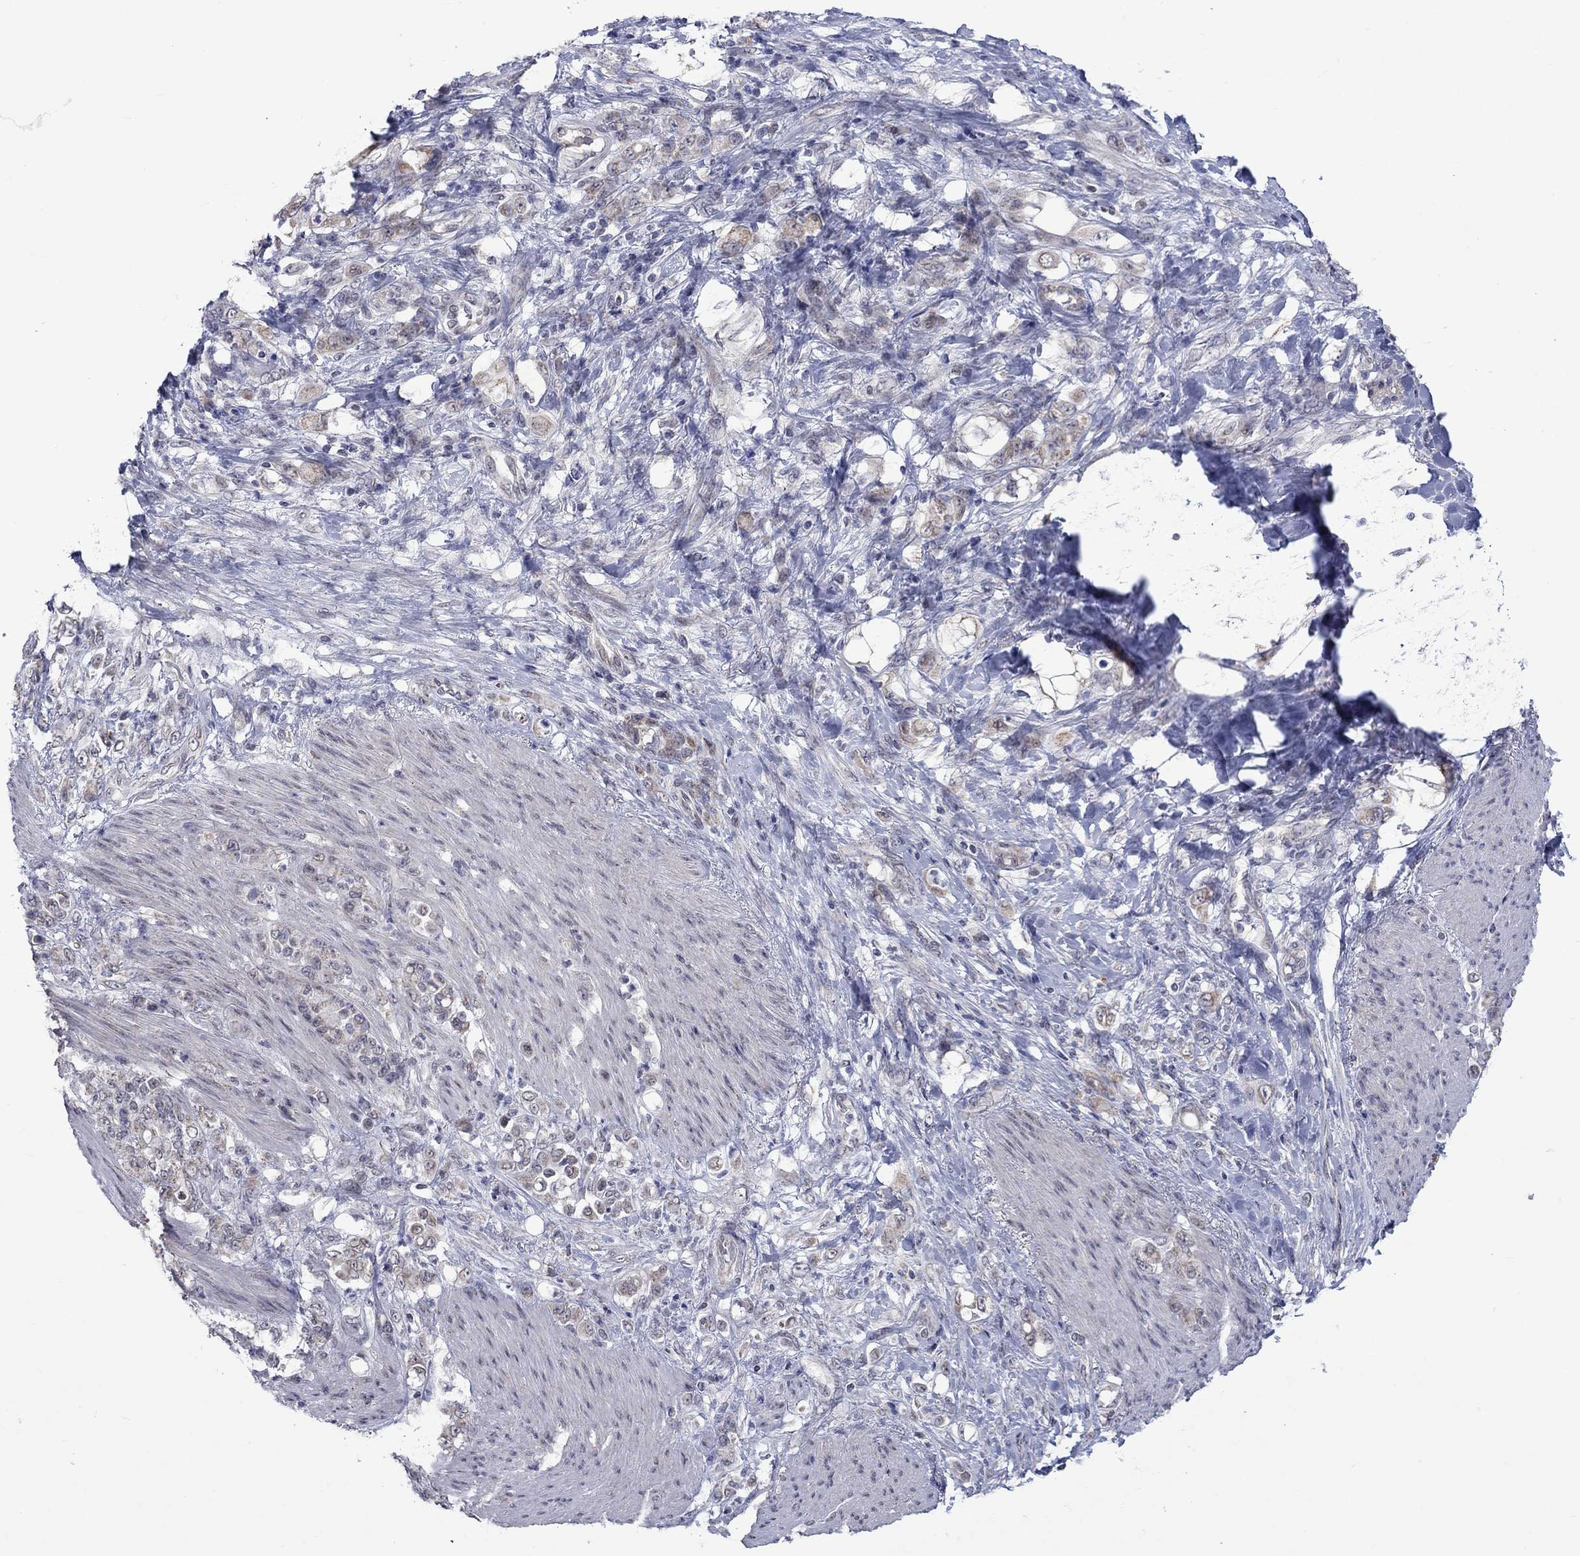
{"staining": {"intensity": "weak", "quantity": "<25%", "location": "cytoplasmic/membranous"}, "tissue": "stomach cancer", "cell_type": "Tumor cells", "image_type": "cancer", "snomed": [{"axis": "morphology", "description": "Adenocarcinoma, NOS"}, {"axis": "topography", "description": "Stomach"}], "caption": "Photomicrograph shows no protein positivity in tumor cells of stomach cancer tissue.", "gene": "KCNJ16", "patient": {"sex": "female", "age": 79}}